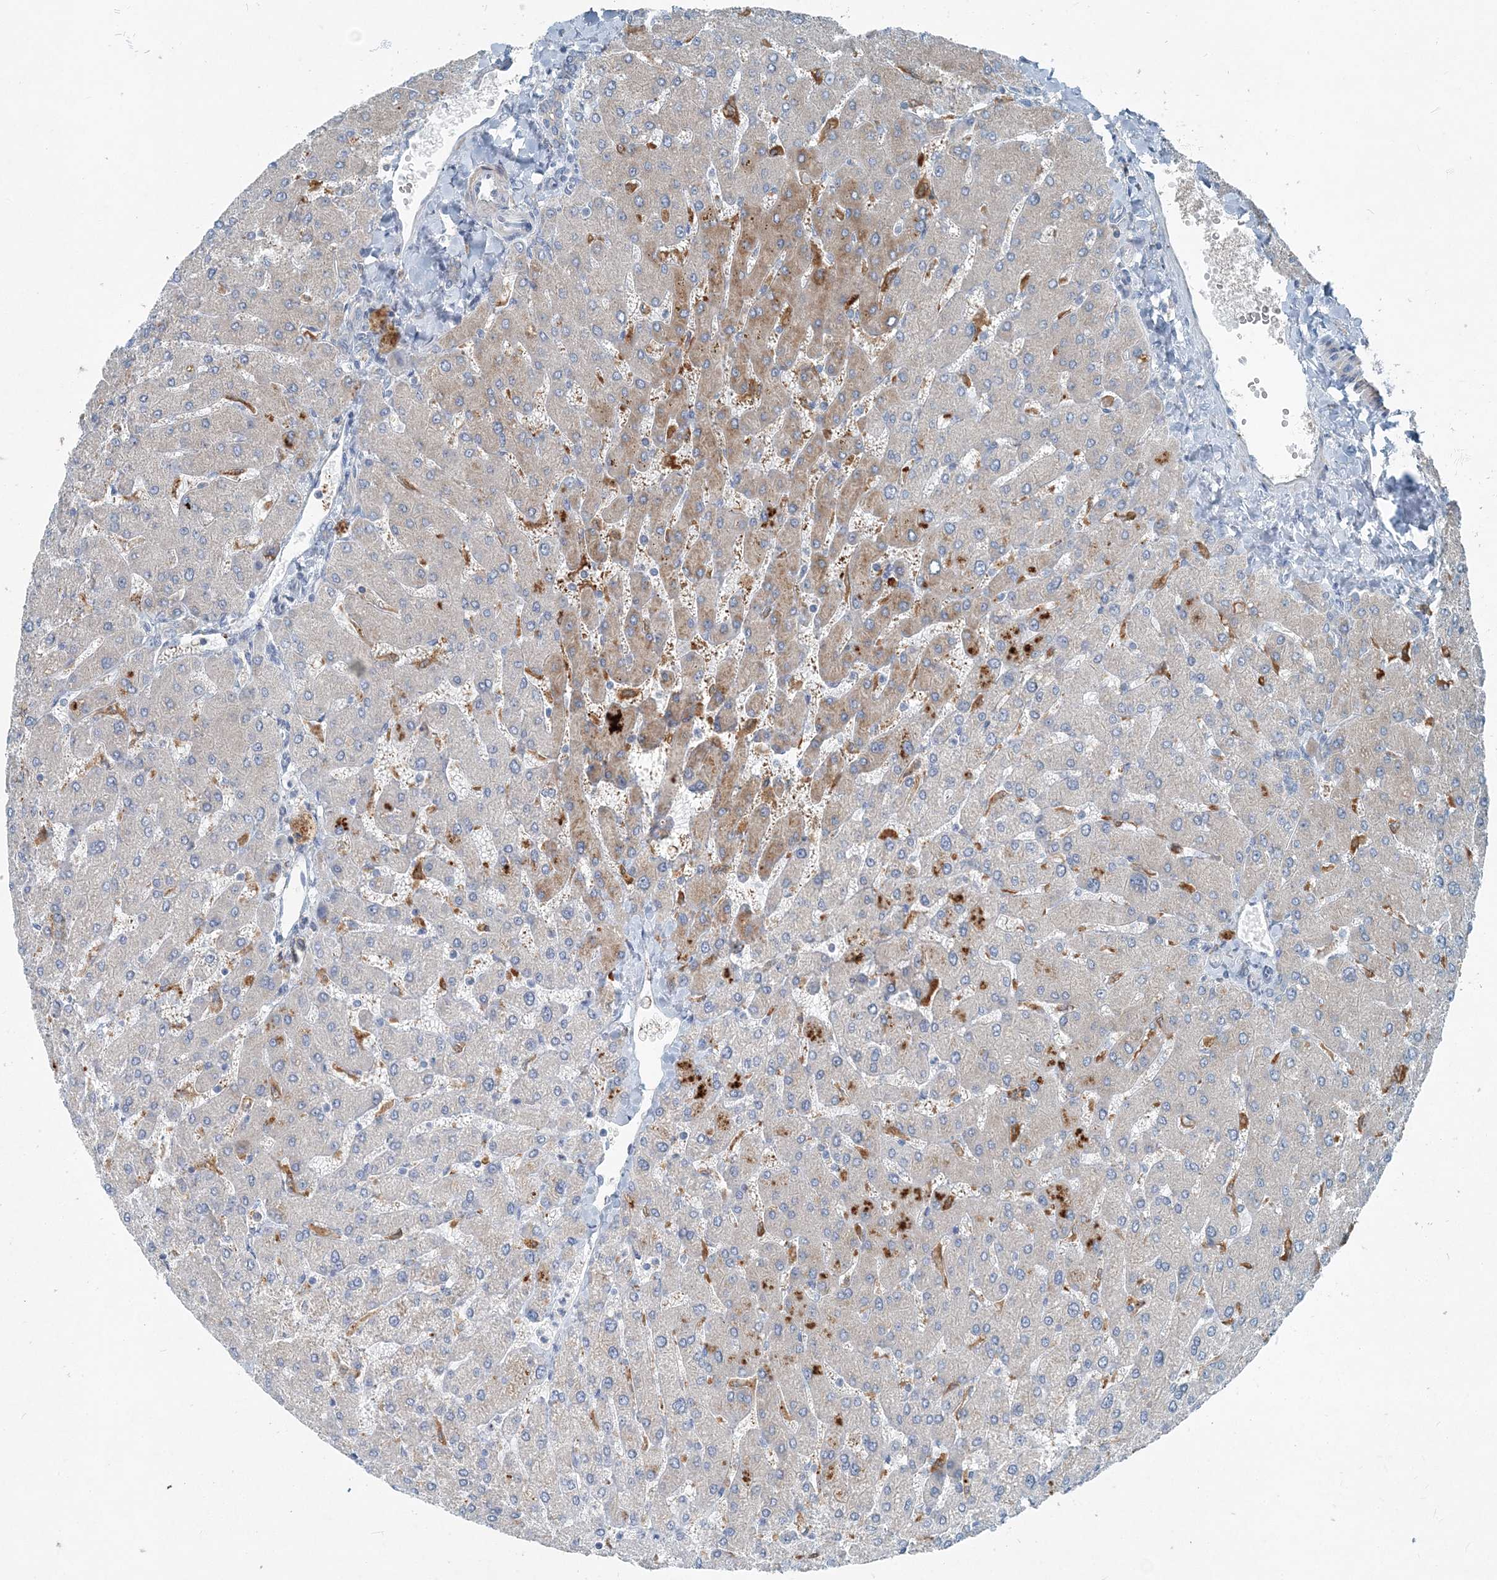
{"staining": {"intensity": "negative", "quantity": "none", "location": "none"}, "tissue": "liver", "cell_type": "Cholangiocytes", "image_type": "normal", "snomed": [{"axis": "morphology", "description": "Normal tissue, NOS"}, {"axis": "topography", "description": "Liver"}], "caption": "Human liver stained for a protein using immunohistochemistry reveals no positivity in cholangiocytes.", "gene": "ARMH1", "patient": {"sex": "male", "age": 55}}